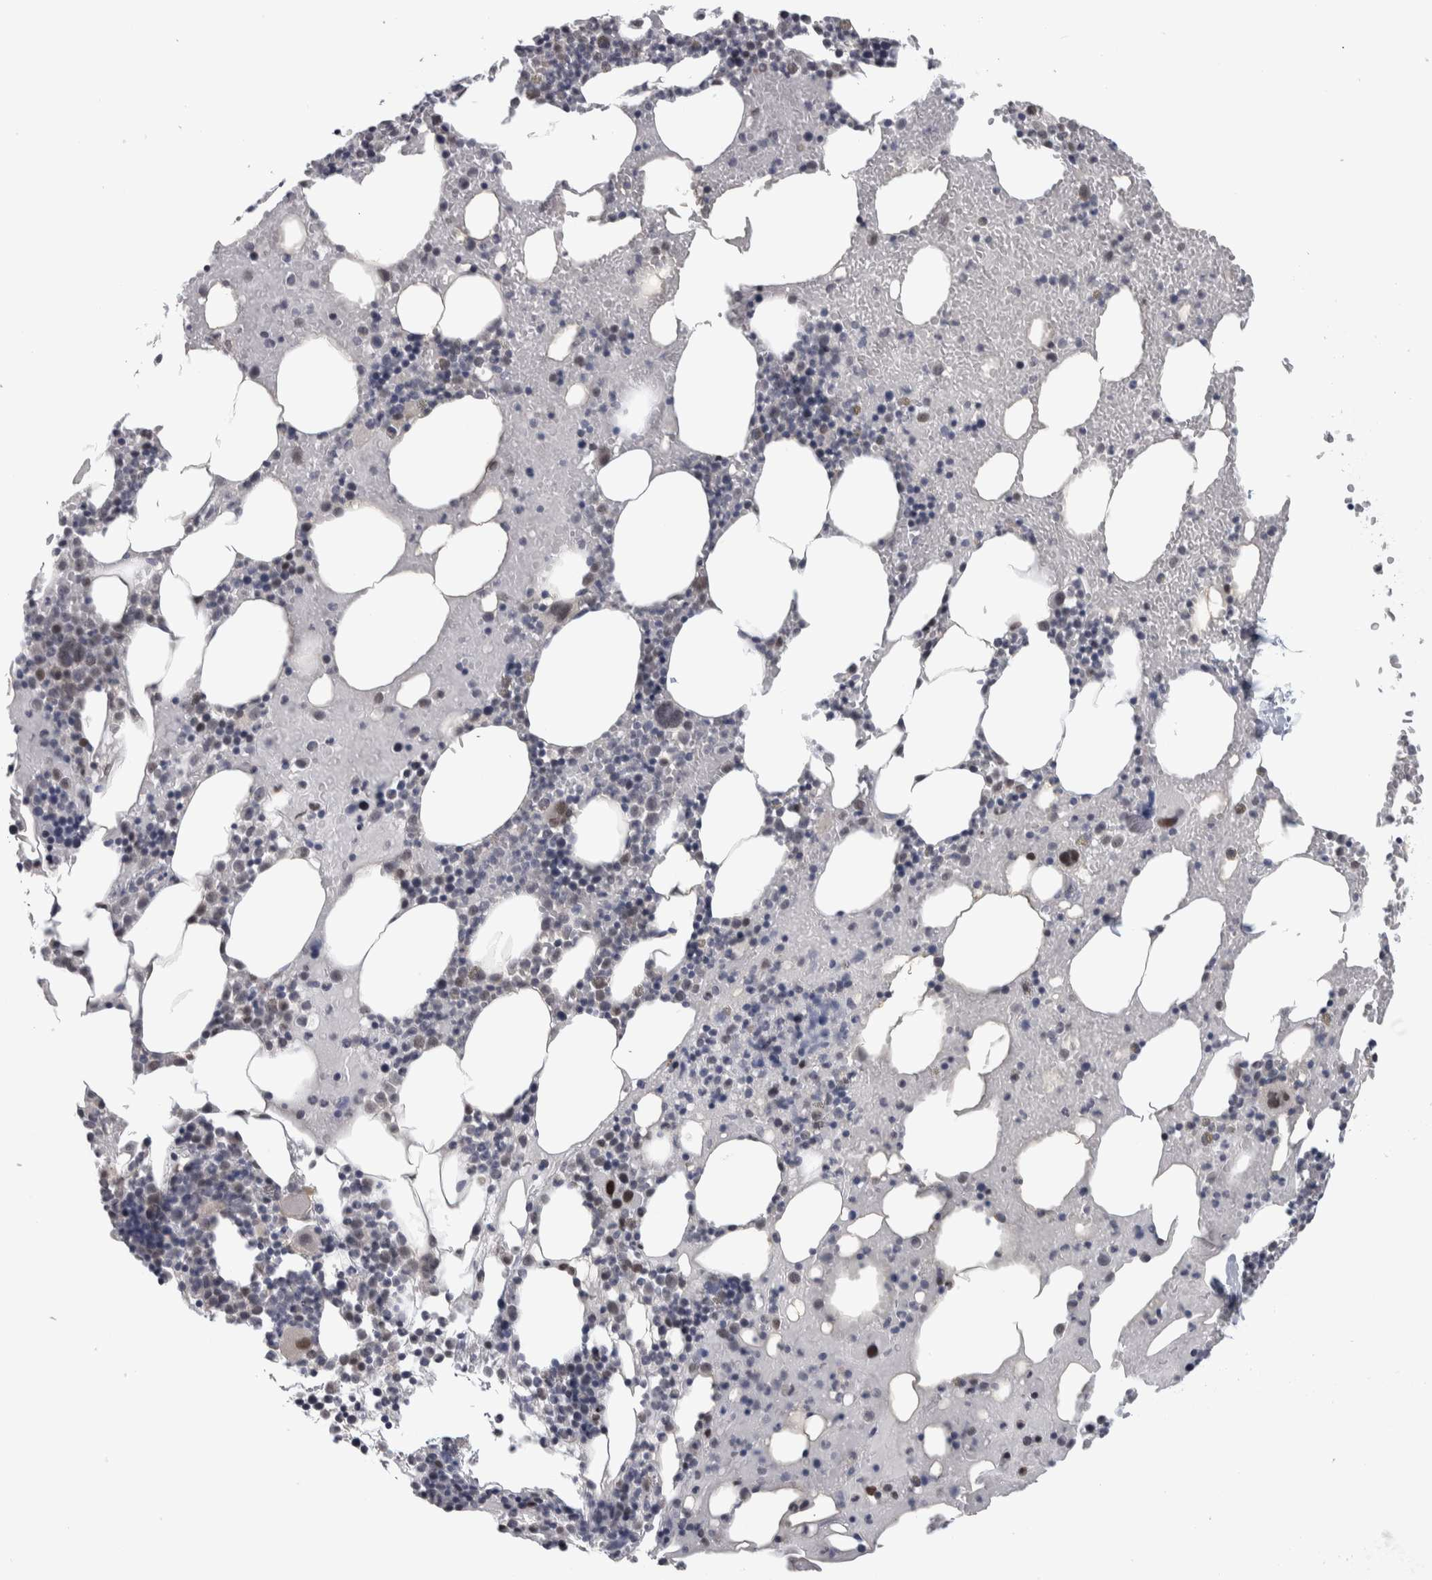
{"staining": {"intensity": "negative", "quantity": "none", "location": "none"}, "tissue": "bone marrow", "cell_type": "Hematopoietic cells", "image_type": "normal", "snomed": [{"axis": "morphology", "description": "Normal tissue, NOS"}, {"axis": "morphology", "description": "Inflammation, NOS"}, {"axis": "topography", "description": "Bone marrow"}], "caption": "Hematopoietic cells are negative for protein expression in benign human bone marrow. The staining was performed using DAB (3,3'-diaminobenzidine) to visualize the protein expression in brown, while the nuclei were stained in blue with hematoxylin (Magnification: 20x).", "gene": "HEXIM2", "patient": {"sex": "male", "age": 68}}